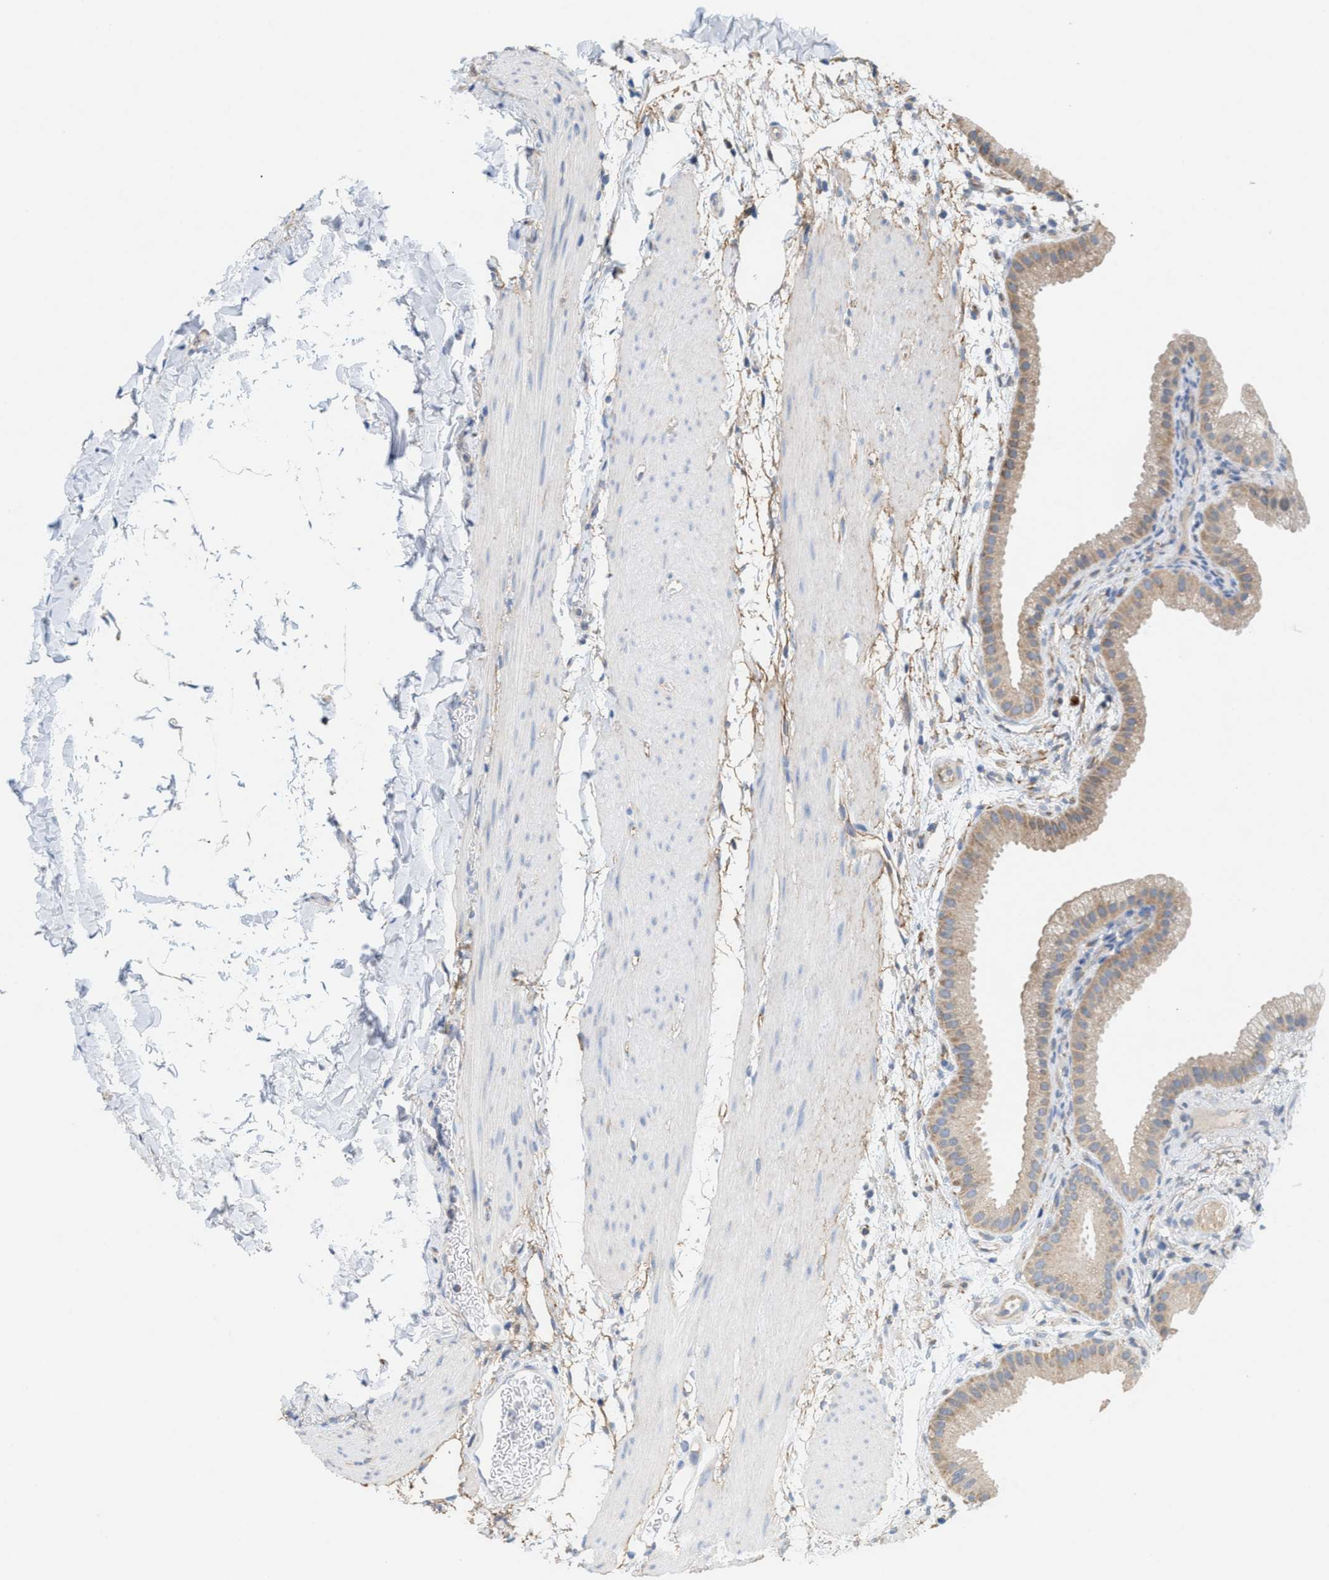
{"staining": {"intensity": "moderate", "quantity": ">75%", "location": "cytoplasmic/membranous"}, "tissue": "gallbladder", "cell_type": "Glandular cells", "image_type": "normal", "snomed": [{"axis": "morphology", "description": "Normal tissue, NOS"}, {"axis": "topography", "description": "Gallbladder"}], "caption": "Immunohistochemistry of normal gallbladder demonstrates medium levels of moderate cytoplasmic/membranous staining in approximately >75% of glandular cells.", "gene": "UBAP2", "patient": {"sex": "female", "age": 64}}